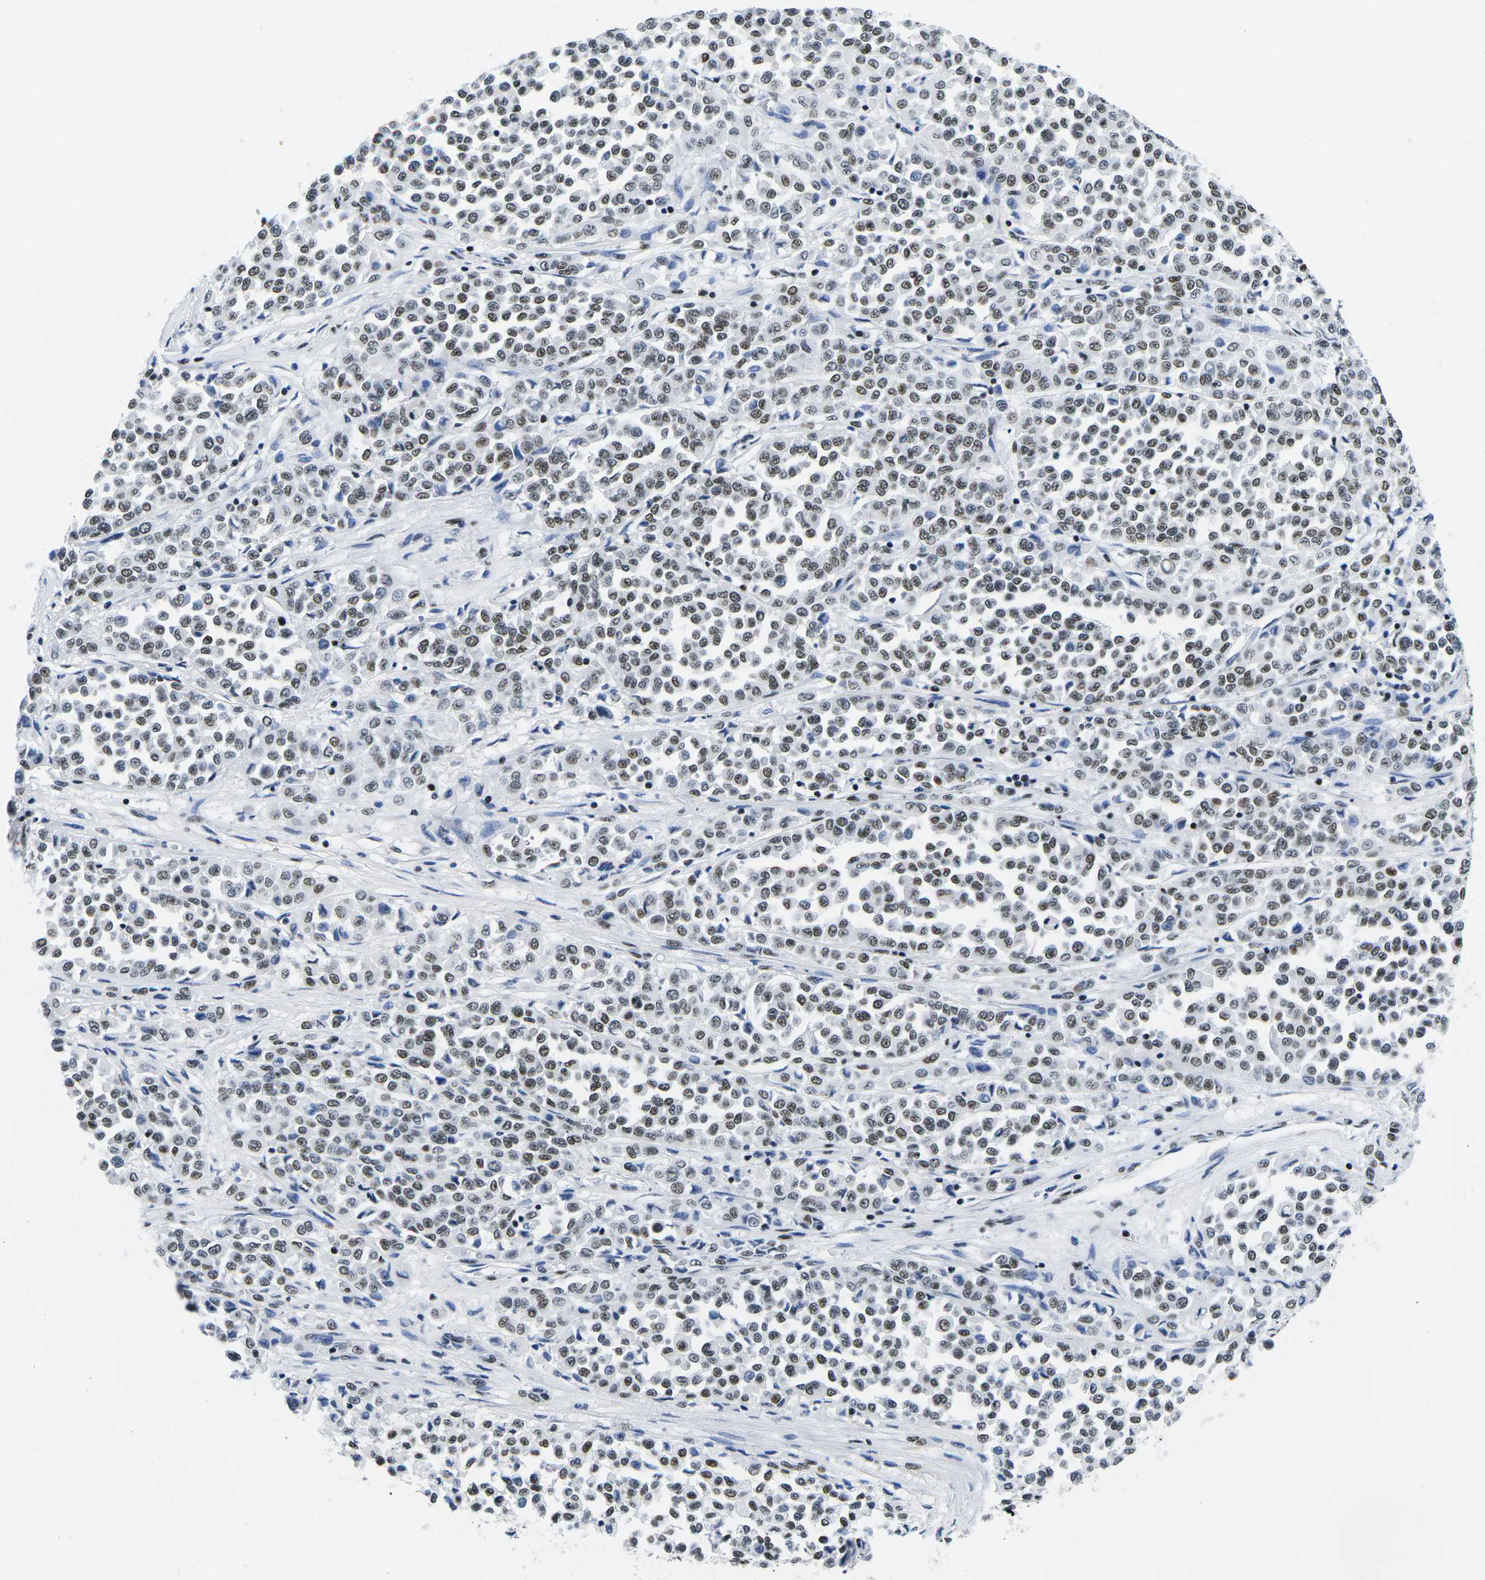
{"staining": {"intensity": "moderate", "quantity": ">75%", "location": "nuclear"}, "tissue": "melanoma", "cell_type": "Tumor cells", "image_type": "cancer", "snomed": [{"axis": "morphology", "description": "Malignant melanoma, Metastatic site"}, {"axis": "topography", "description": "Pancreas"}], "caption": "Immunohistochemistry histopathology image of malignant melanoma (metastatic site) stained for a protein (brown), which shows medium levels of moderate nuclear positivity in approximately >75% of tumor cells.", "gene": "ATF1", "patient": {"sex": "female", "age": 30}}